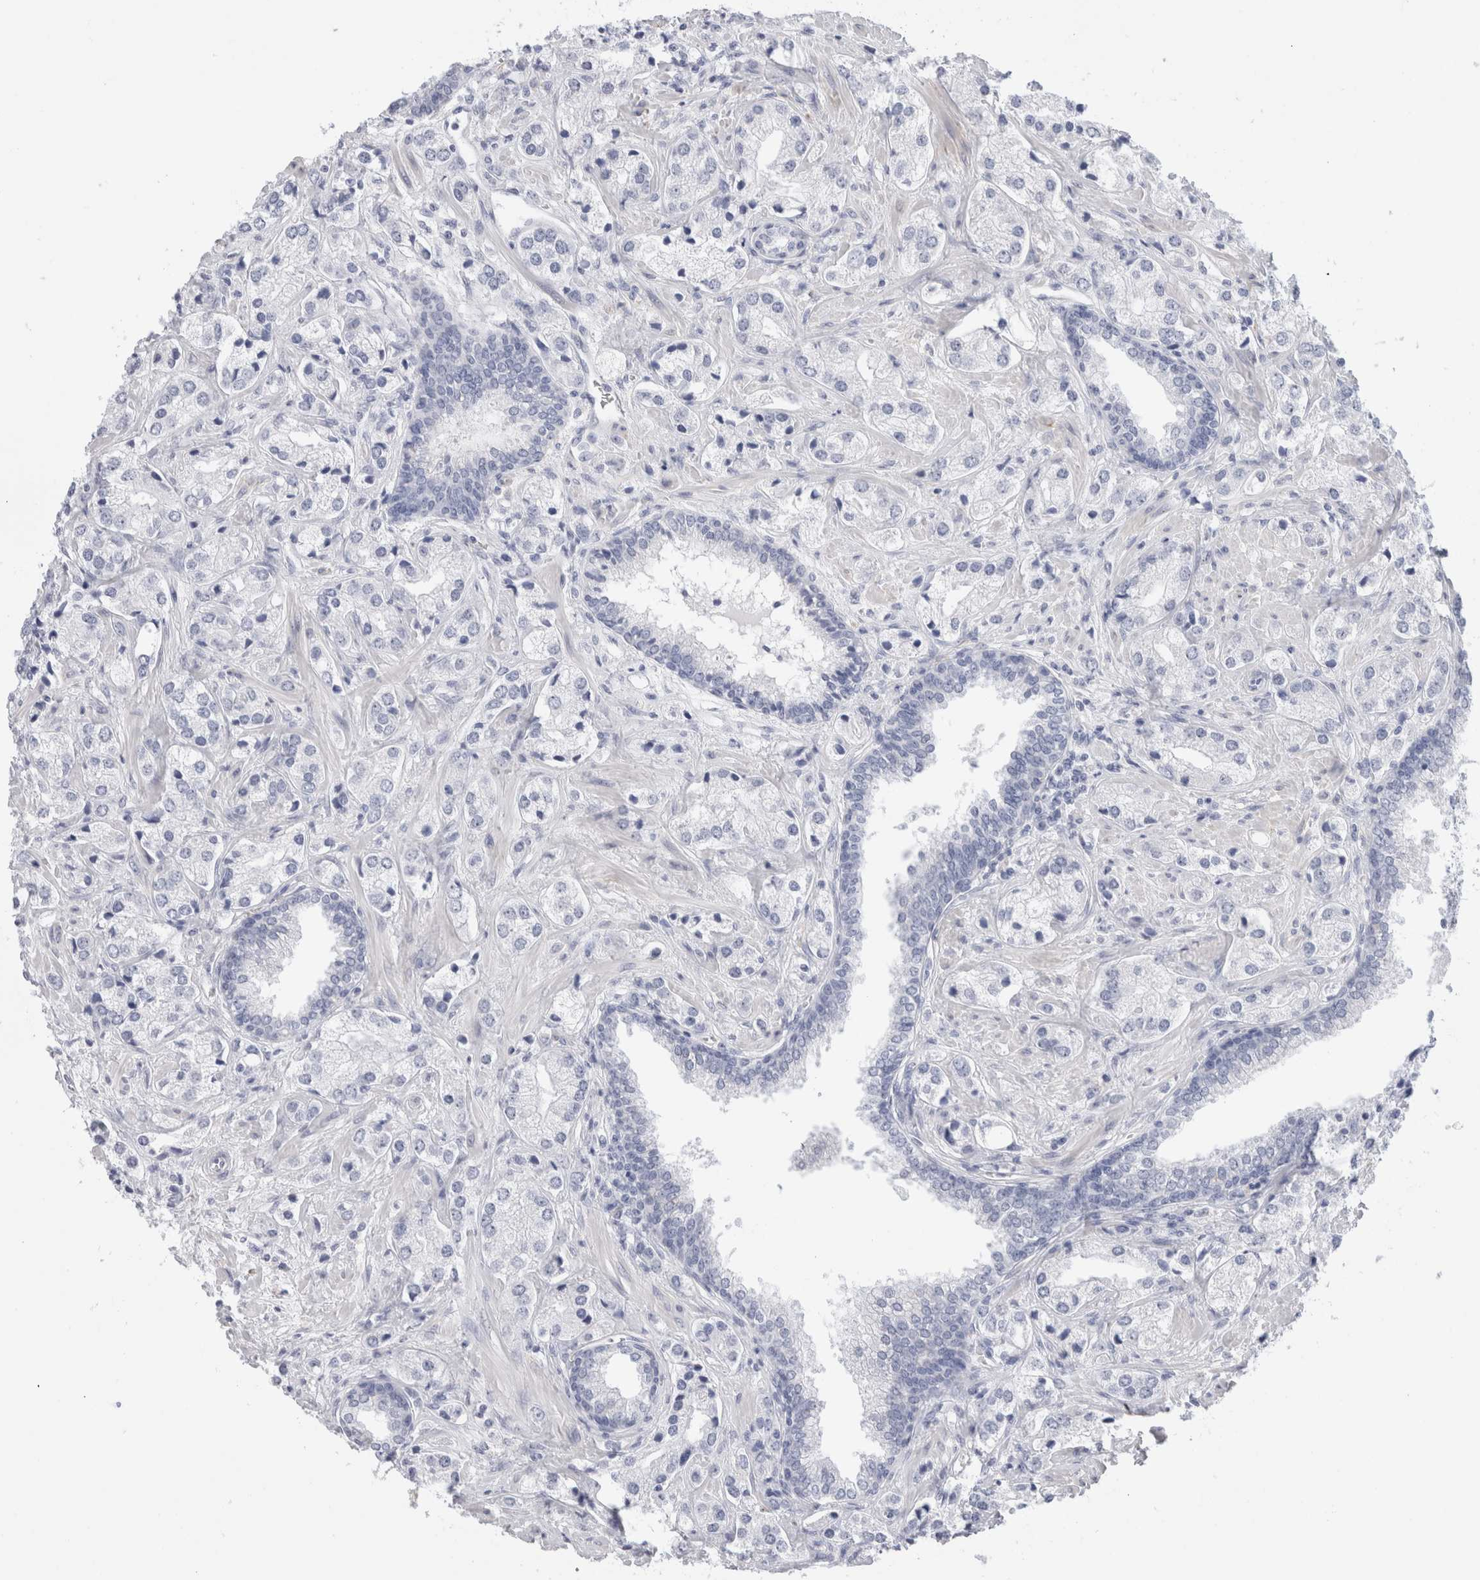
{"staining": {"intensity": "negative", "quantity": "none", "location": "none"}, "tissue": "prostate cancer", "cell_type": "Tumor cells", "image_type": "cancer", "snomed": [{"axis": "morphology", "description": "Adenocarcinoma, High grade"}, {"axis": "topography", "description": "Prostate"}], "caption": "The IHC histopathology image has no significant positivity in tumor cells of adenocarcinoma (high-grade) (prostate) tissue.", "gene": "MUC15", "patient": {"sex": "male", "age": 66}}